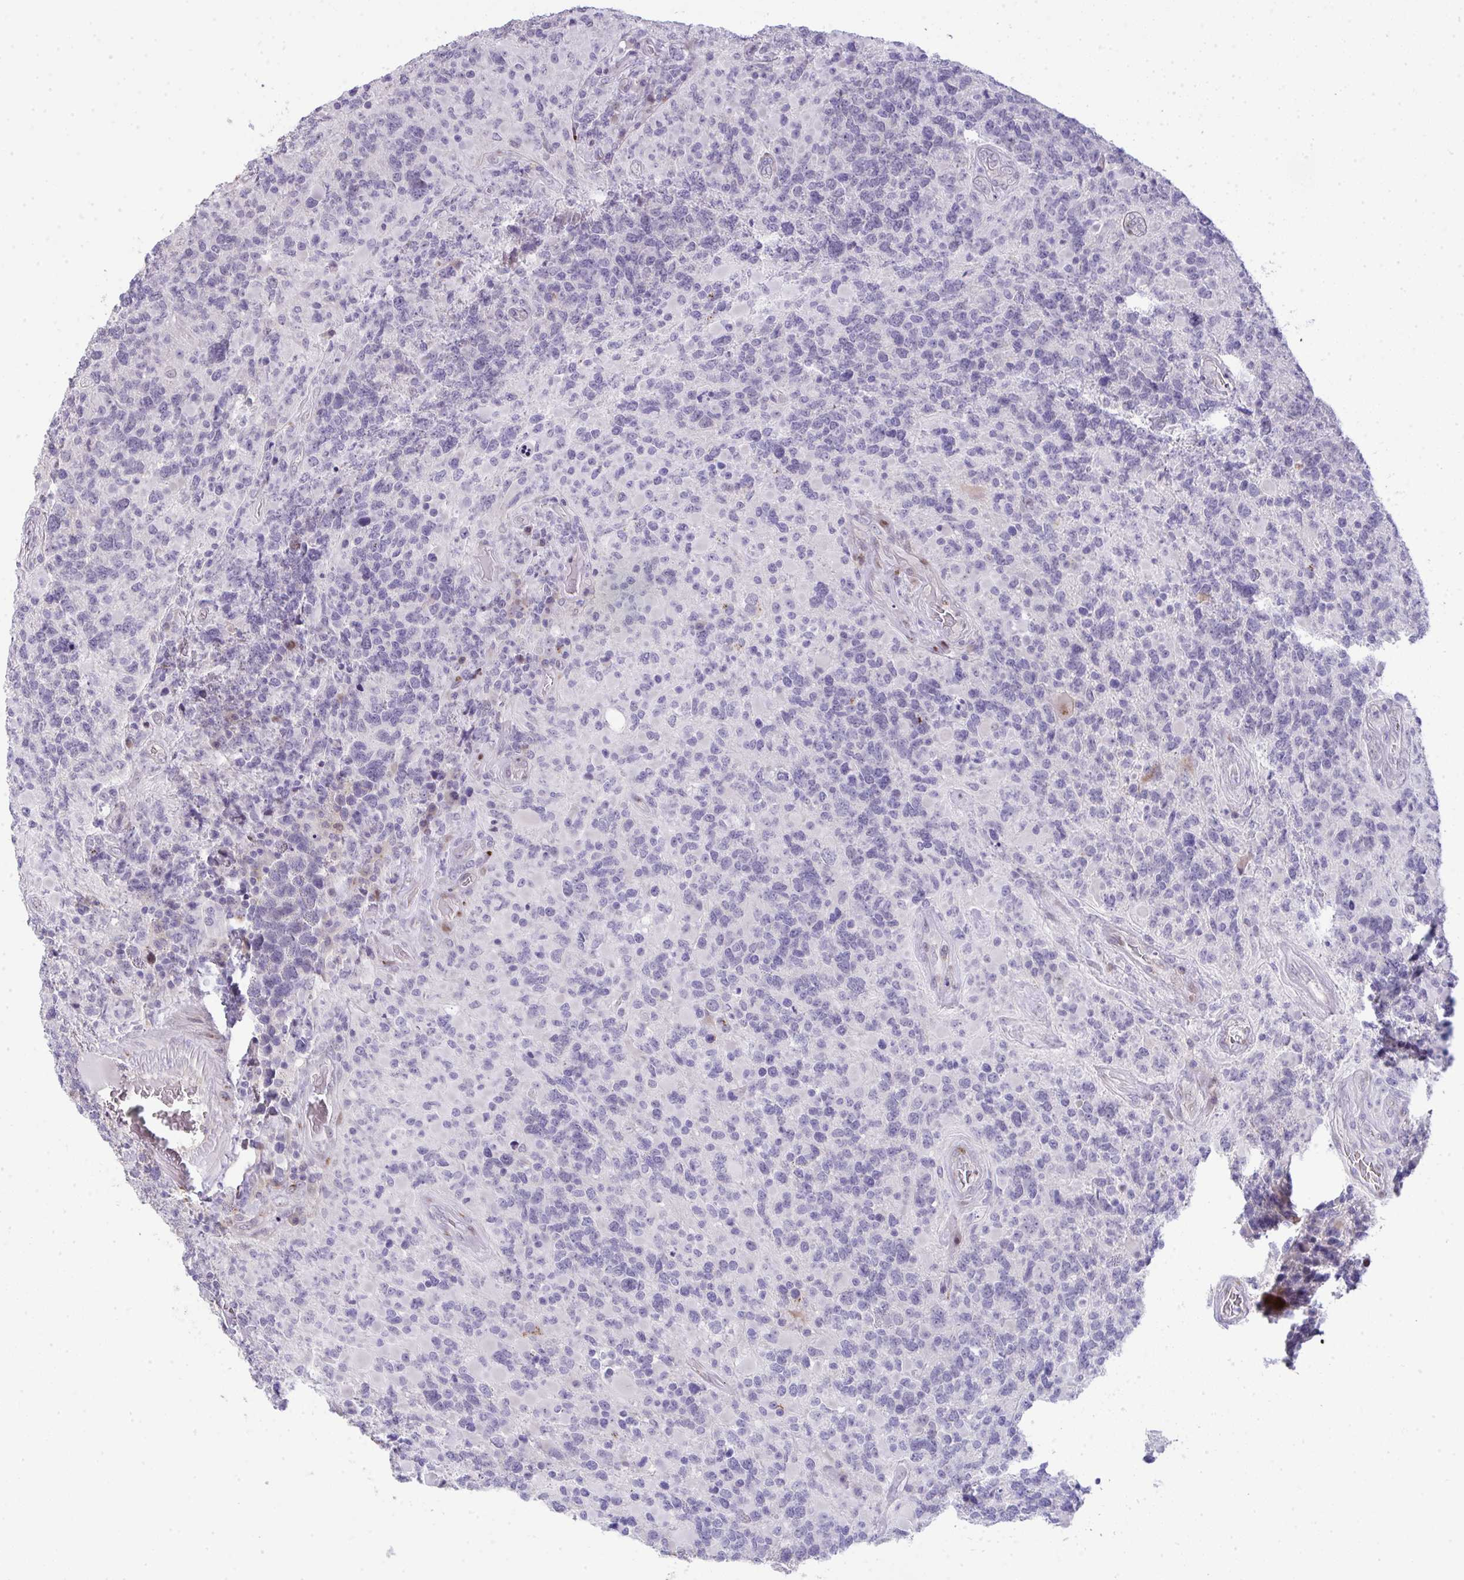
{"staining": {"intensity": "negative", "quantity": "none", "location": "none"}, "tissue": "glioma", "cell_type": "Tumor cells", "image_type": "cancer", "snomed": [{"axis": "morphology", "description": "Glioma, malignant, High grade"}, {"axis": "topography", "description": "Brain"}], "caption": "Human glioma stained for a protein using immunohistochemistry demonstrates no expression in tumor cells.", "gene": "GALNT16", "patient": {"sex": "female", "age": 40}}